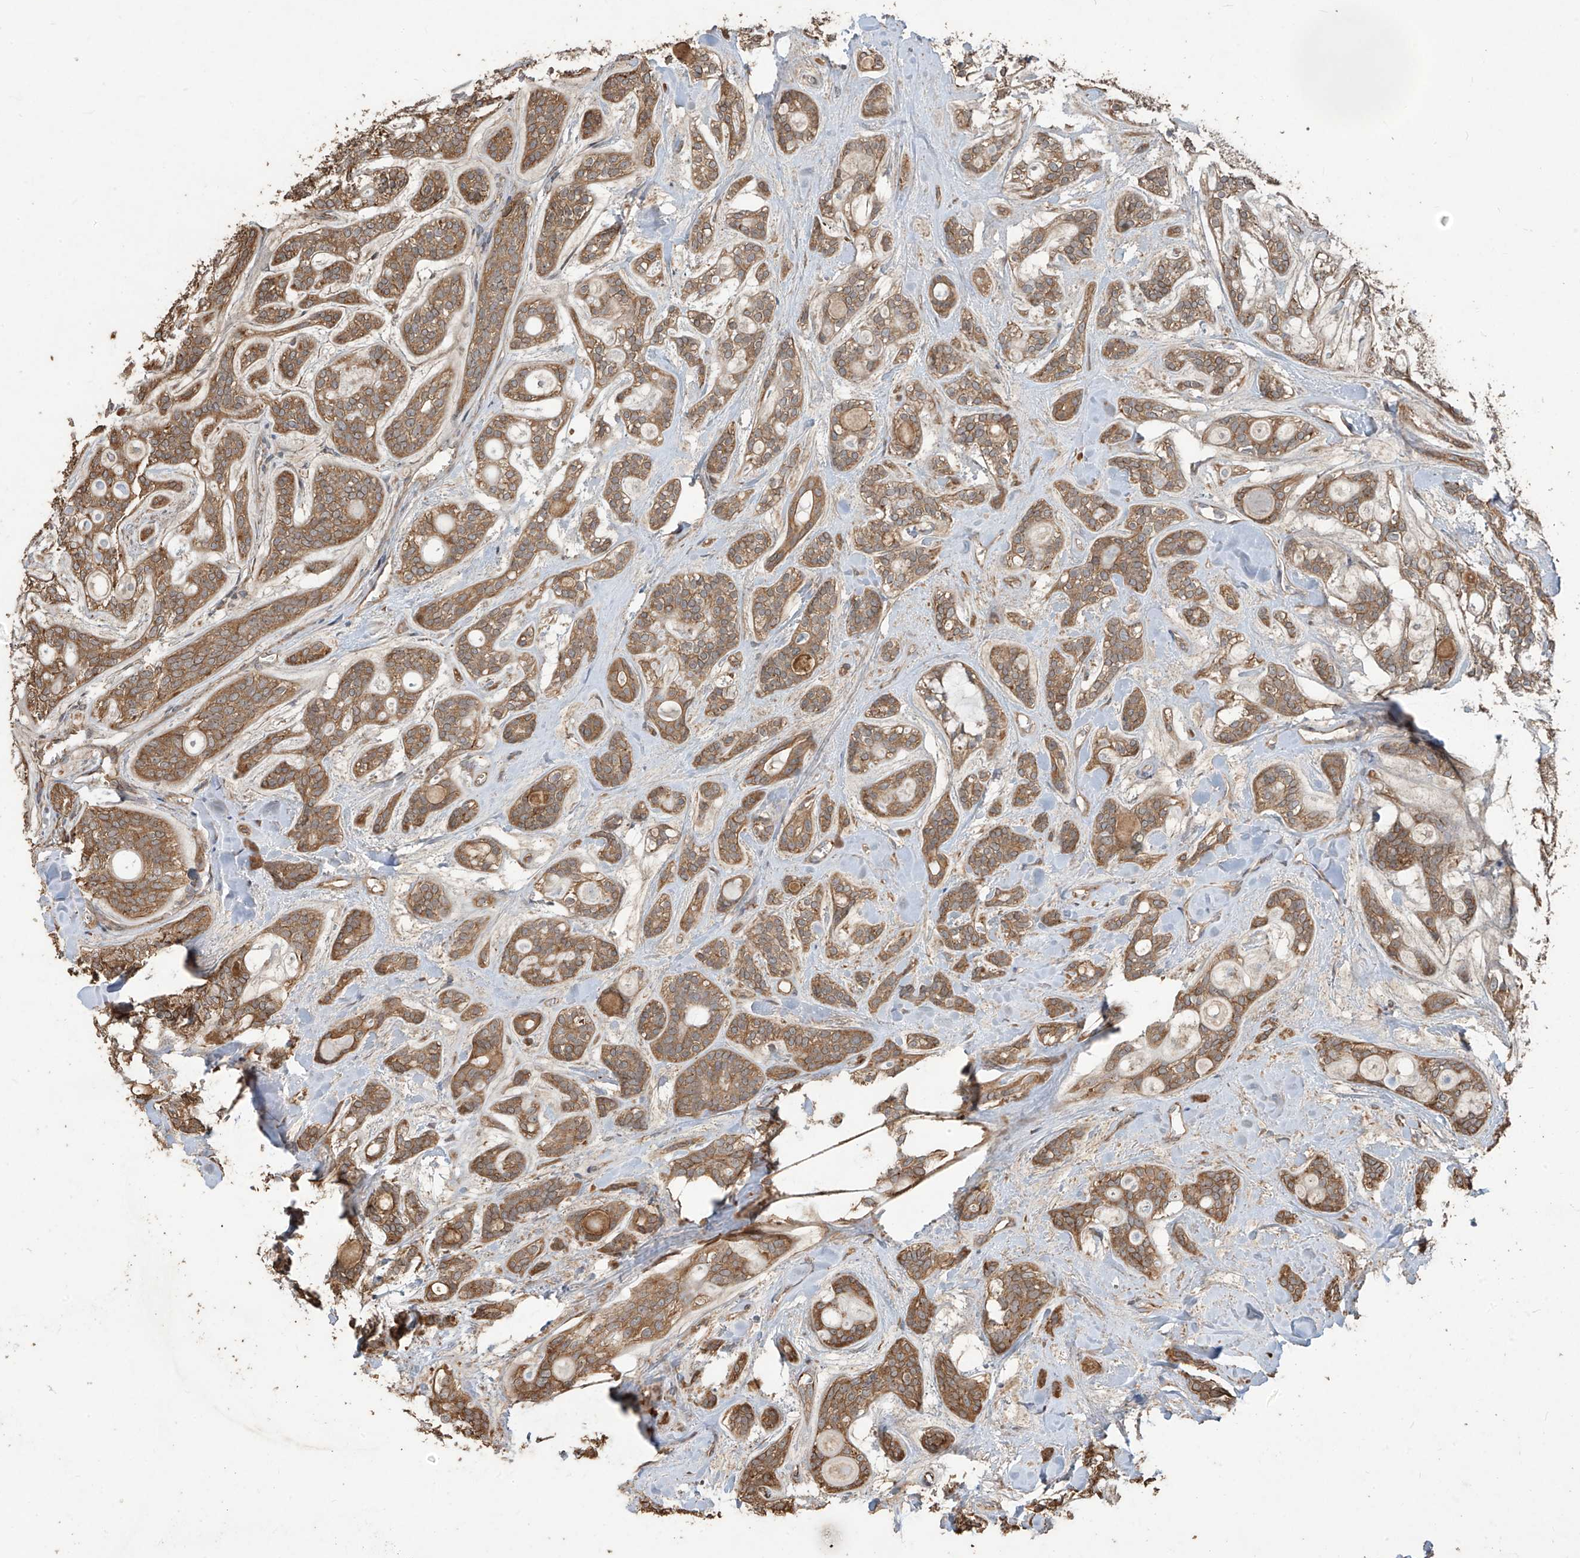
{"staining": {"intensity": "moderate", "quantity": ">75%", "location": "cytoplasmic/membranous"}, "tissue": "head and neck cancer", "cell_type": "Tumor cells", "image_type": "cancer", "snomed": [{"axis": "morphology", "description": "Adenocarcinoma, NOS"}, {"axis": "topography", "description": "Head-Neck"}], "caption": "IHC micrograph of head and neck cancer (adenocarcinoma) stained for a protein (brown), which exhibits medium levels of moderate cytoplasmic/membranous expression in about >75% of tumor cells.", "gene": "AGBL5", "patient": {"sex": "male", "age": 66}}